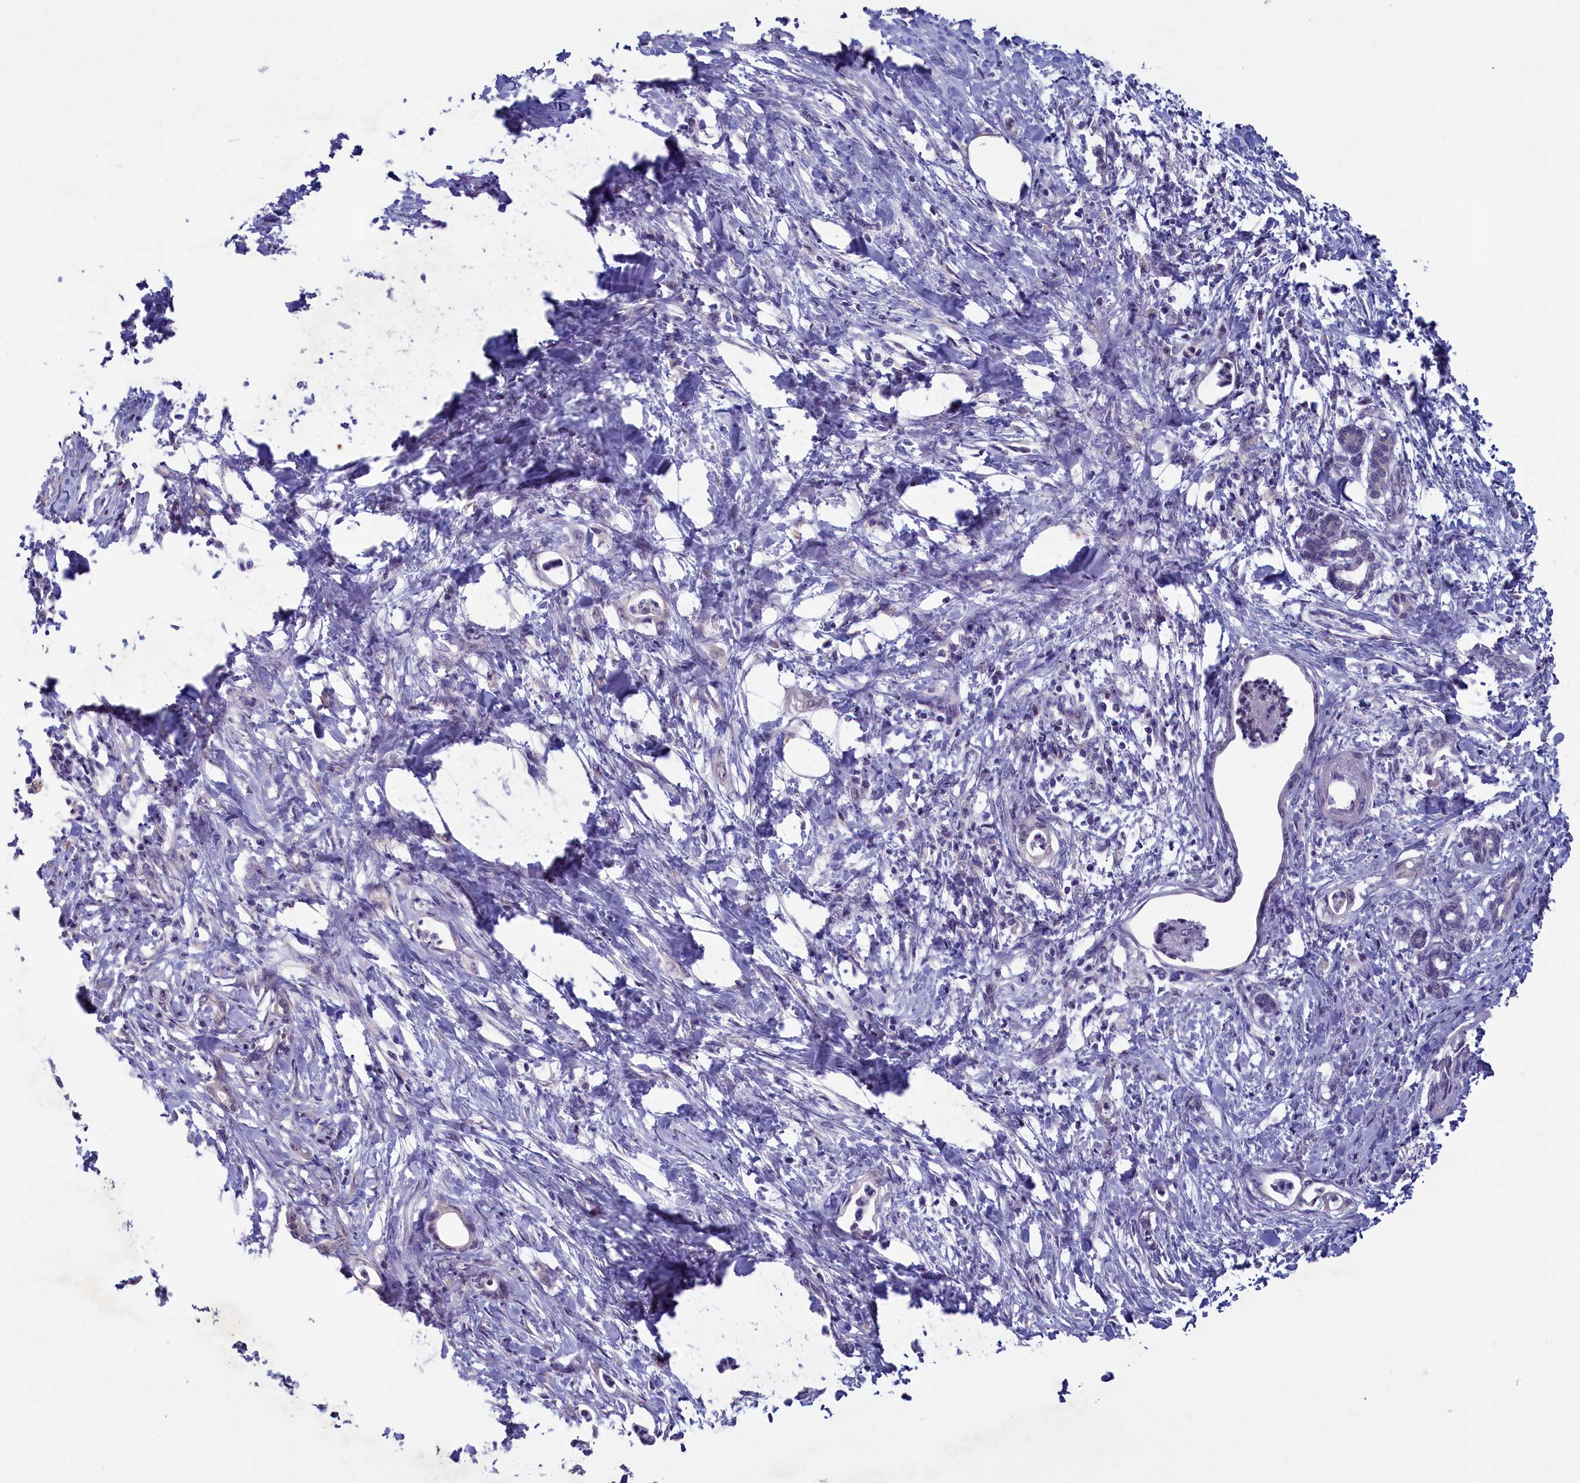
{"staining": {"intensity": "negative", "quantity": "none", "location": "none"}, "tissue": "pancreatic cancer", "cell_type": "Tumor cells", "image_type": "cancer", "snomed": [{"axis": "morphology", "description": "Adenocarcinoma, NOS"}, {"axis": "topography", "description": "Pancreas"}], "caption": "Protein analysis of pancreatic adenocarcinoma shows no significant positivity in tumor cells. (Brightfield microscopy of DAB (3,3'-diaminobenzidine) immunohistochemistry at high magnification).", "gene": "ATF7IP2", "patient": {"sex": "female", "age": 55}}